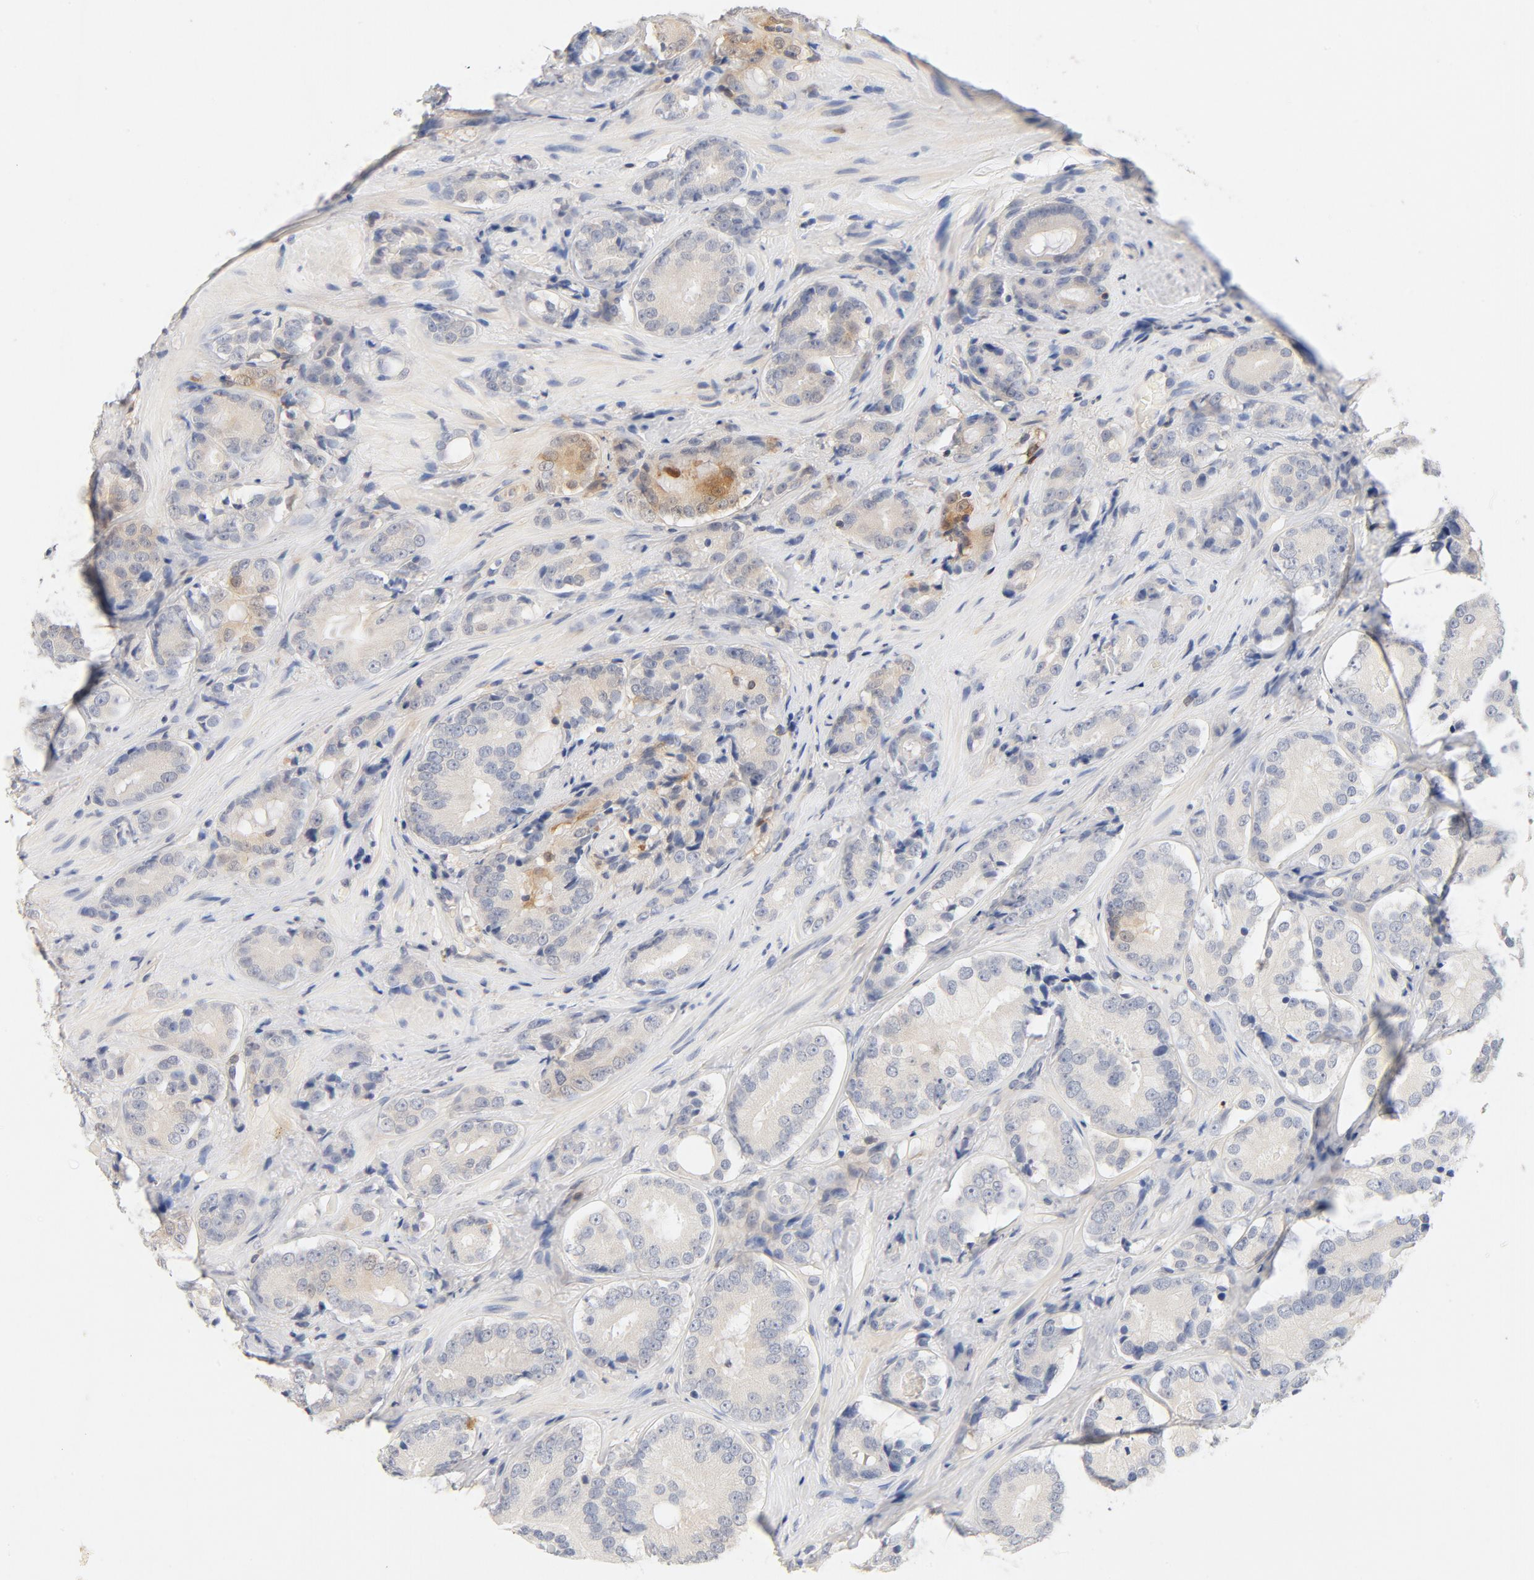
{"staining": {"intensity": "weak", "quantity": "<25%", "location": "cytoplasmic/membranous"}, "tissue": "prostate cancer", "cell_type": "Tumor cells", "image_type": "cancer", "snomed": [{"axis": "morphology", "description": "Adenocarcinoma, High grade"}, {"axis": "topography", "description": "Prostate"}], "caption": "Tumor cells are negative for brown protein staining in adenocarcinoma (high-grade) (prostate).", "gene": "STAT1", "patient": {"sex": "male", "age": 70}}